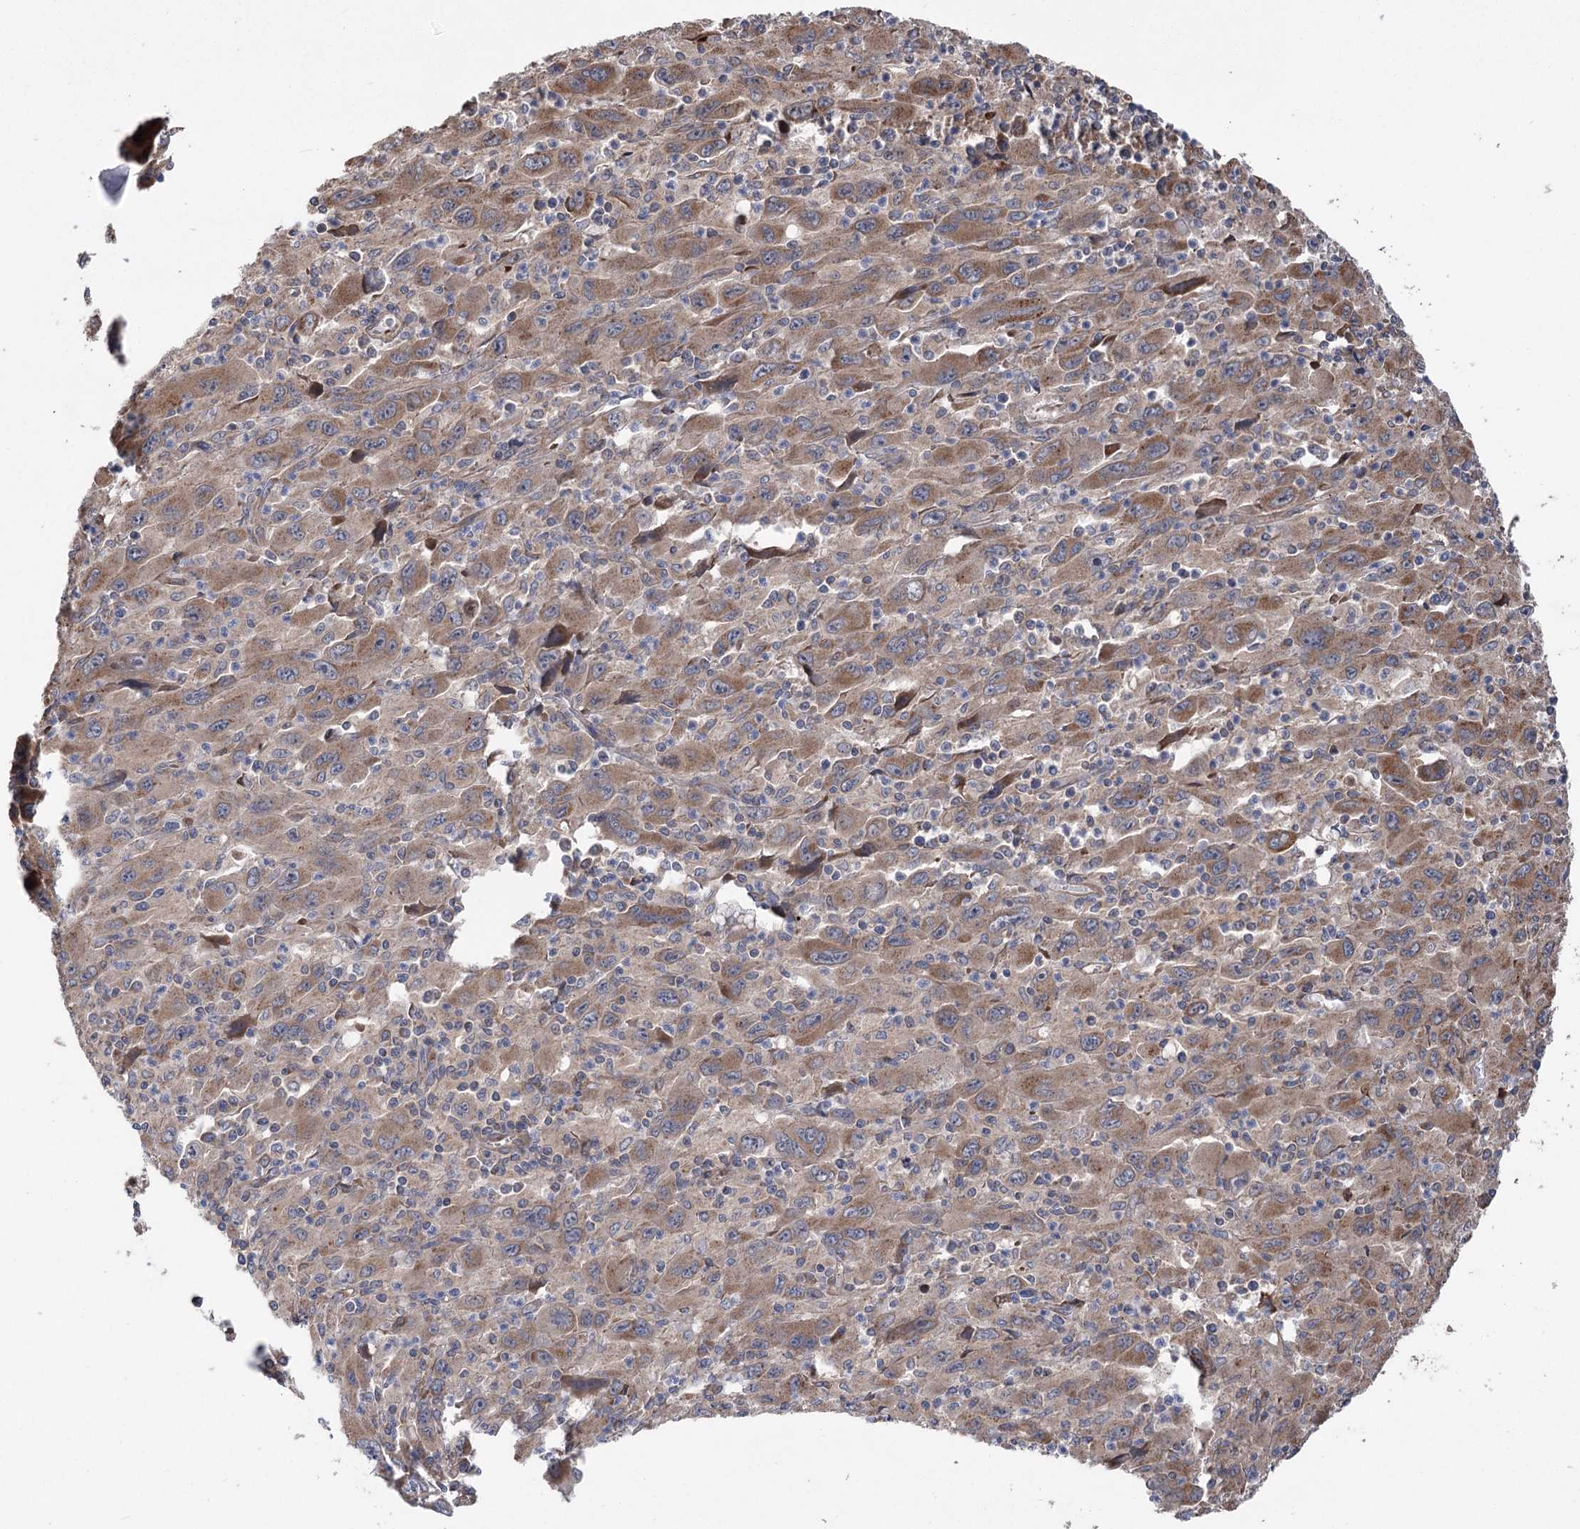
{"staining": {"intensity": "moderate", "quantity": ">75%", "location": "cytoplasmic/membranous"}, "tissue": "melanoma", "cell_type": "Tumor cells", "image_type": "cancer", "snomed": [{"axis": "morphology", "description": "Malignant melanoma, Metastatic site"}, {"axis": "topography", "description": "Skin"}], "caption": "Immunohistochemical staining of melanoma demonstrates medium levels of moderate cytoplasmic/membranous protein expression in about >75% of tumor cells.", "gene": "RWDD4", "patient": {"sex": "female", "age": 56}}